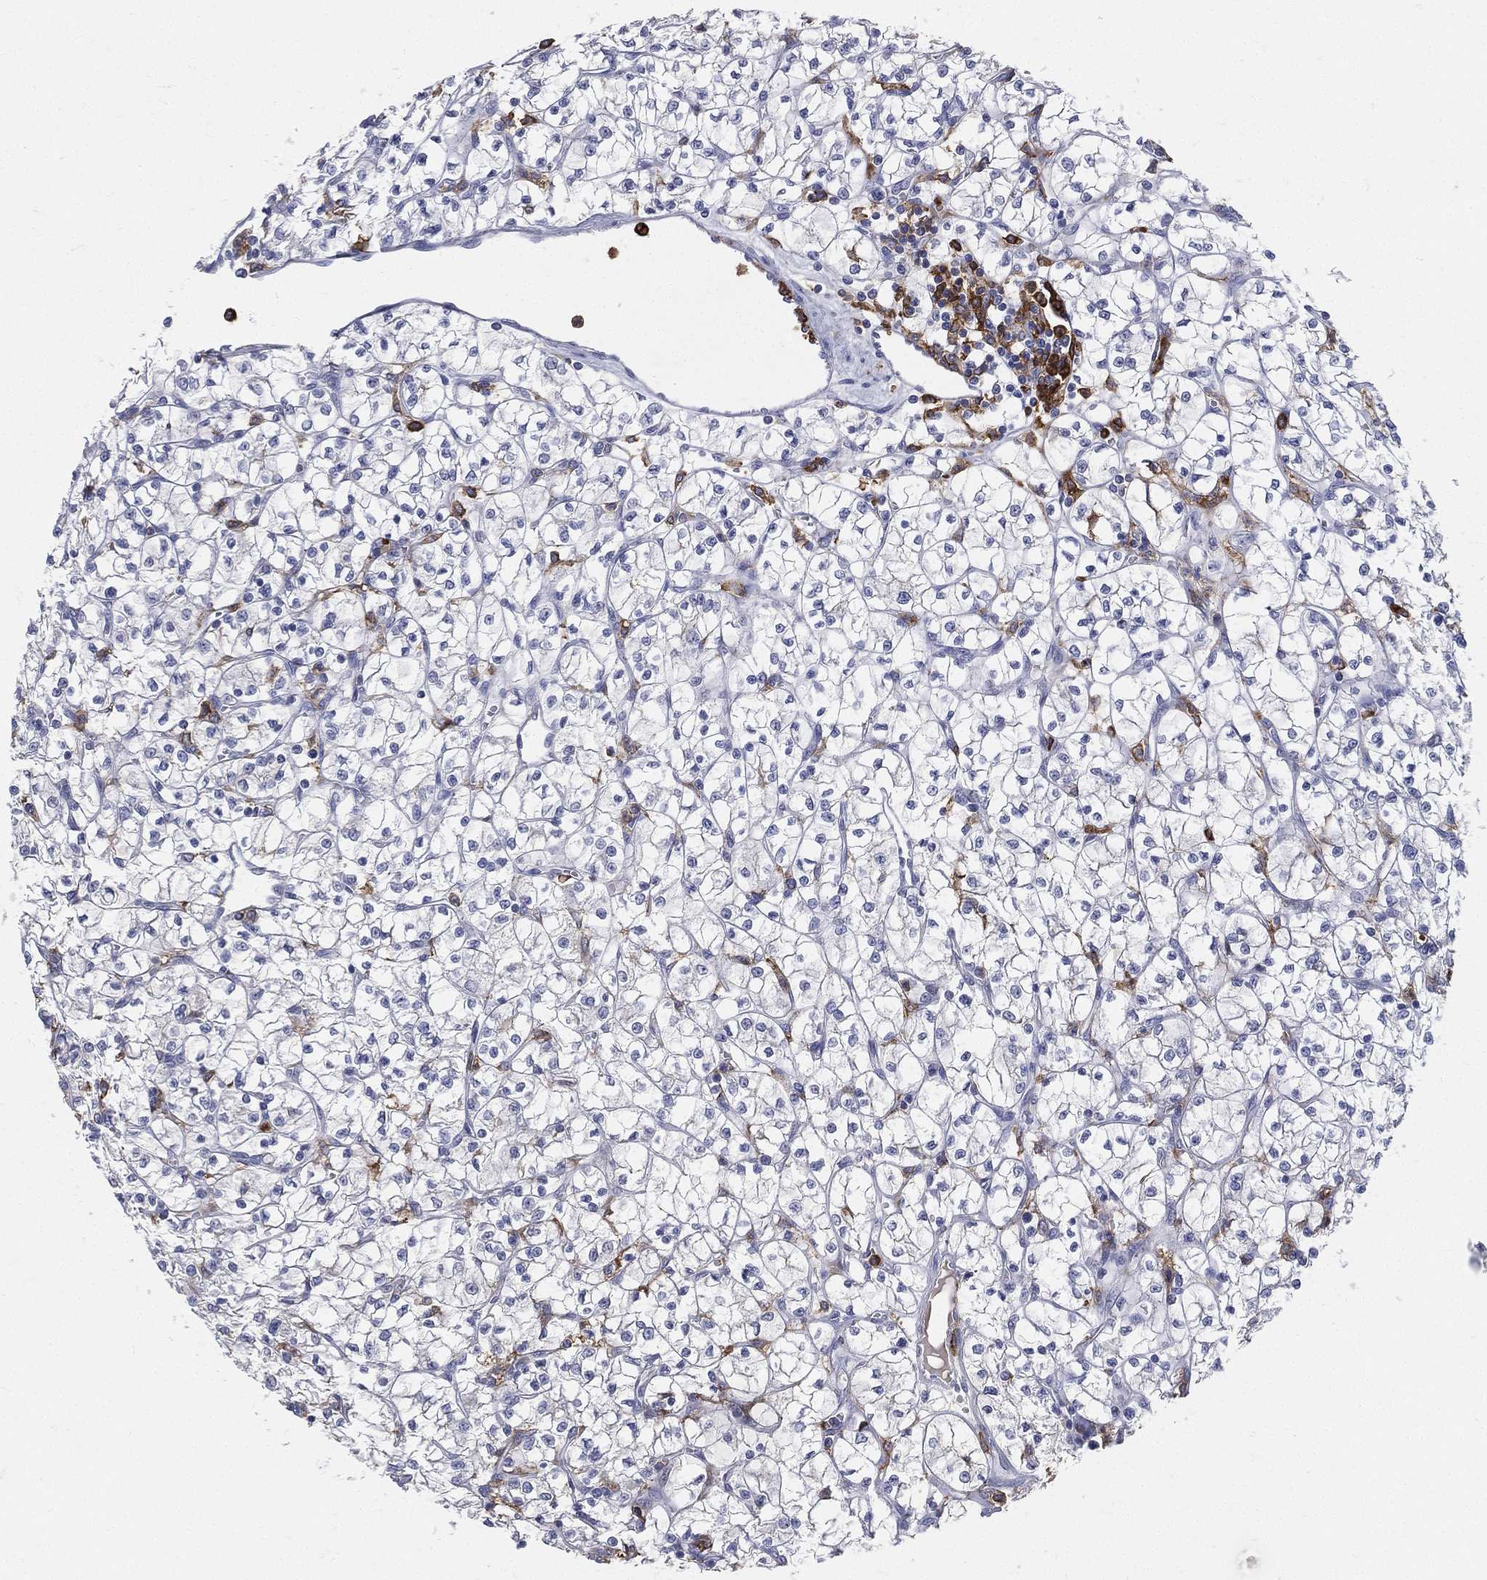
{"staining": {"intensity": "negative", "quantity": "none", "location": "none"}, "tissue": "renal cancer", "cell_type": "Tumor cells", "image_type": "cancer", "snomed": [{"axis": "morphology", "description": "Adenocarcinoma, NOS"}, {"axis": "topography", "description": "Kidney"}], "caption": "Immunohistochemistry photomicrograph of neoplastic tissue: human renal cancer (adenocarcinoma) stained with DAB exhibits no significant protein positivity in tumor cells.", "gene": "CD33", "patient": {"sex": "female", "age": 64}}